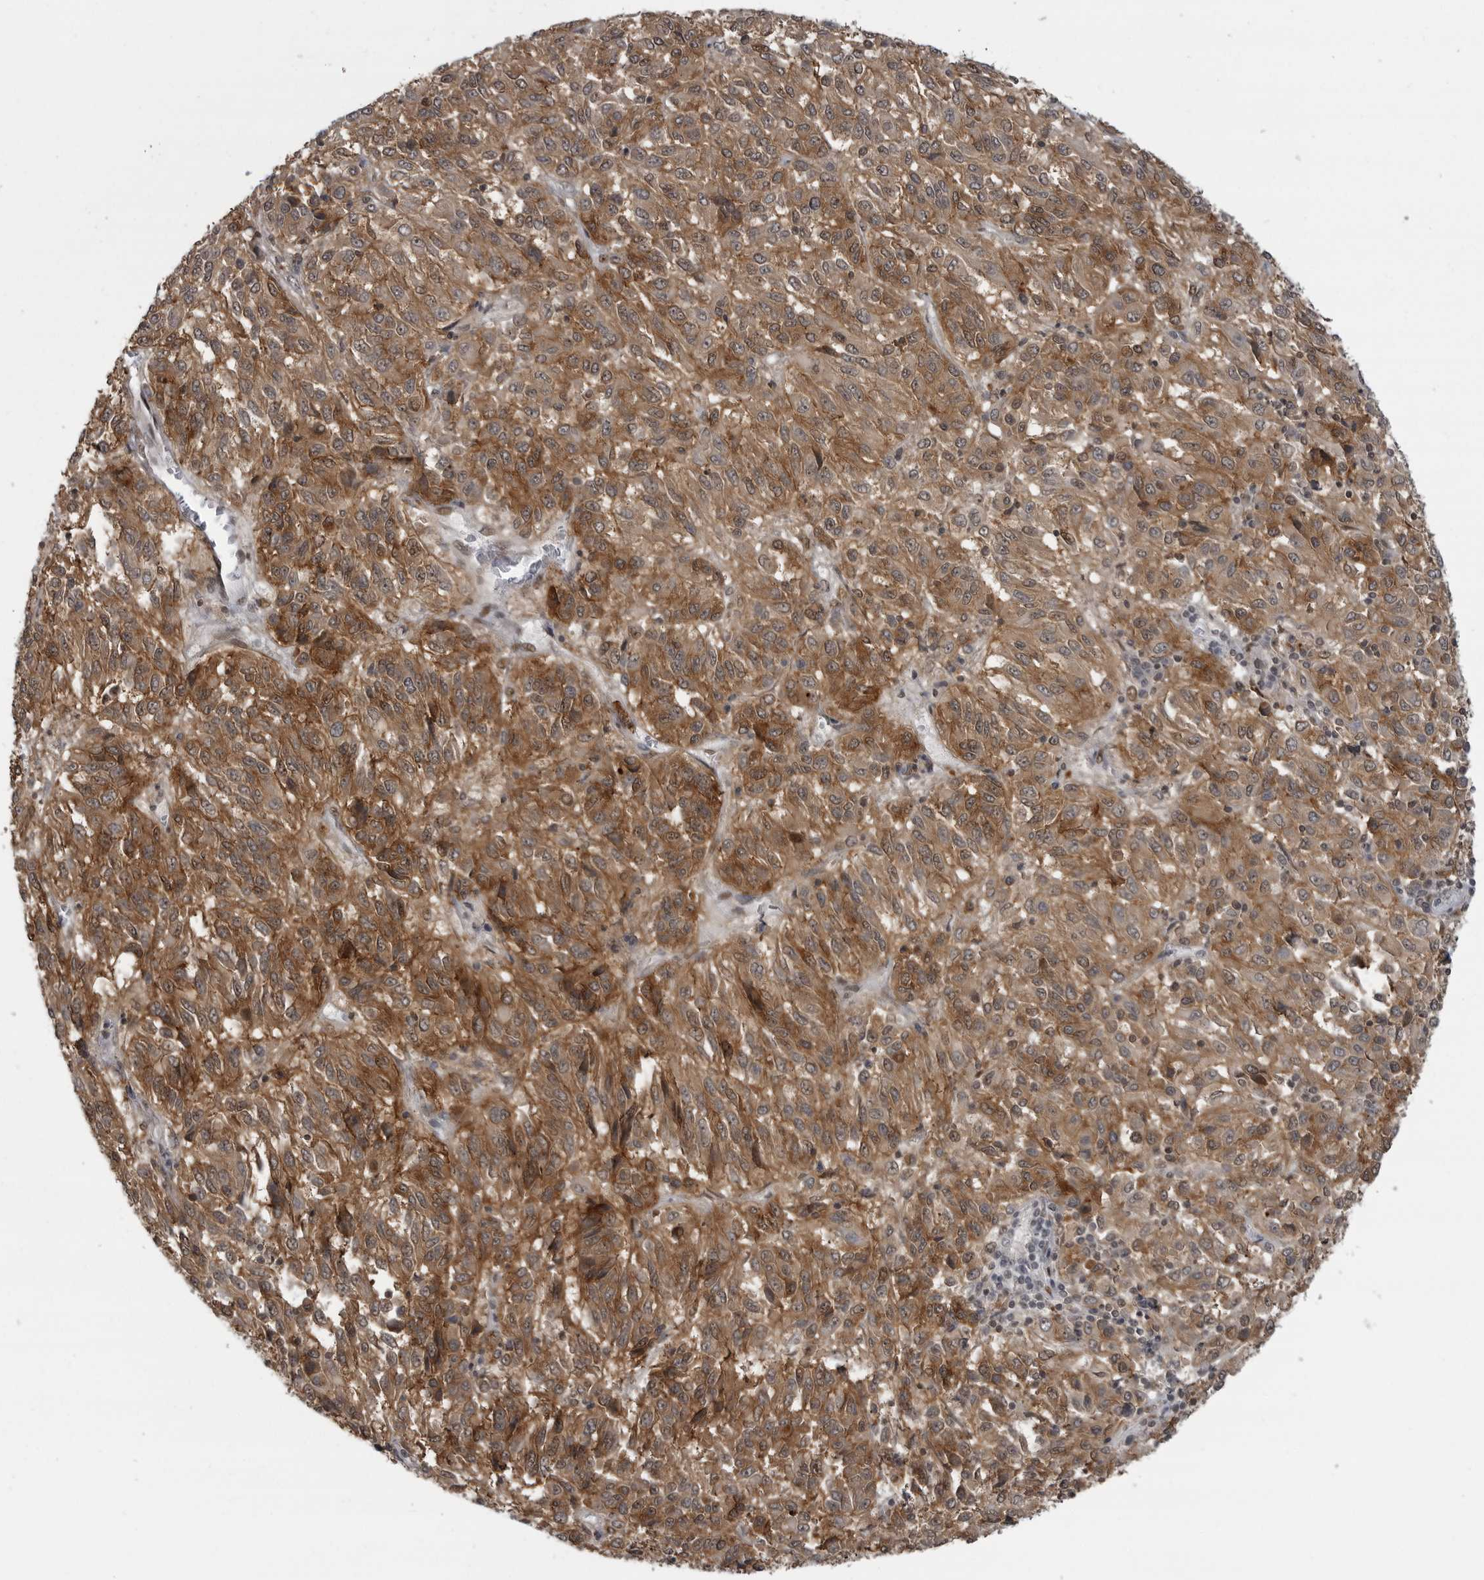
{"staining": {"intensity": "moderate", "quantity": ">75%", "location": "cytoplasmic/membranous"}, "tissue": "melanoma", "cell_type": "Tumor cells", "image_type": "cancer", "snomed": [{"axis": "morphology", "description": "Malignant melanoma, Metastatic site"}, {"axis": "topography", "description": "Lung"}], "caption": "Immunohistochemical staining of human melanoma demonstrates medium levels of moderate cytoplasmic/membranous positivity in about >75% of tumor cells.", "gene": "C8orf58", "patient": {"sex": "male", "age": 64}}